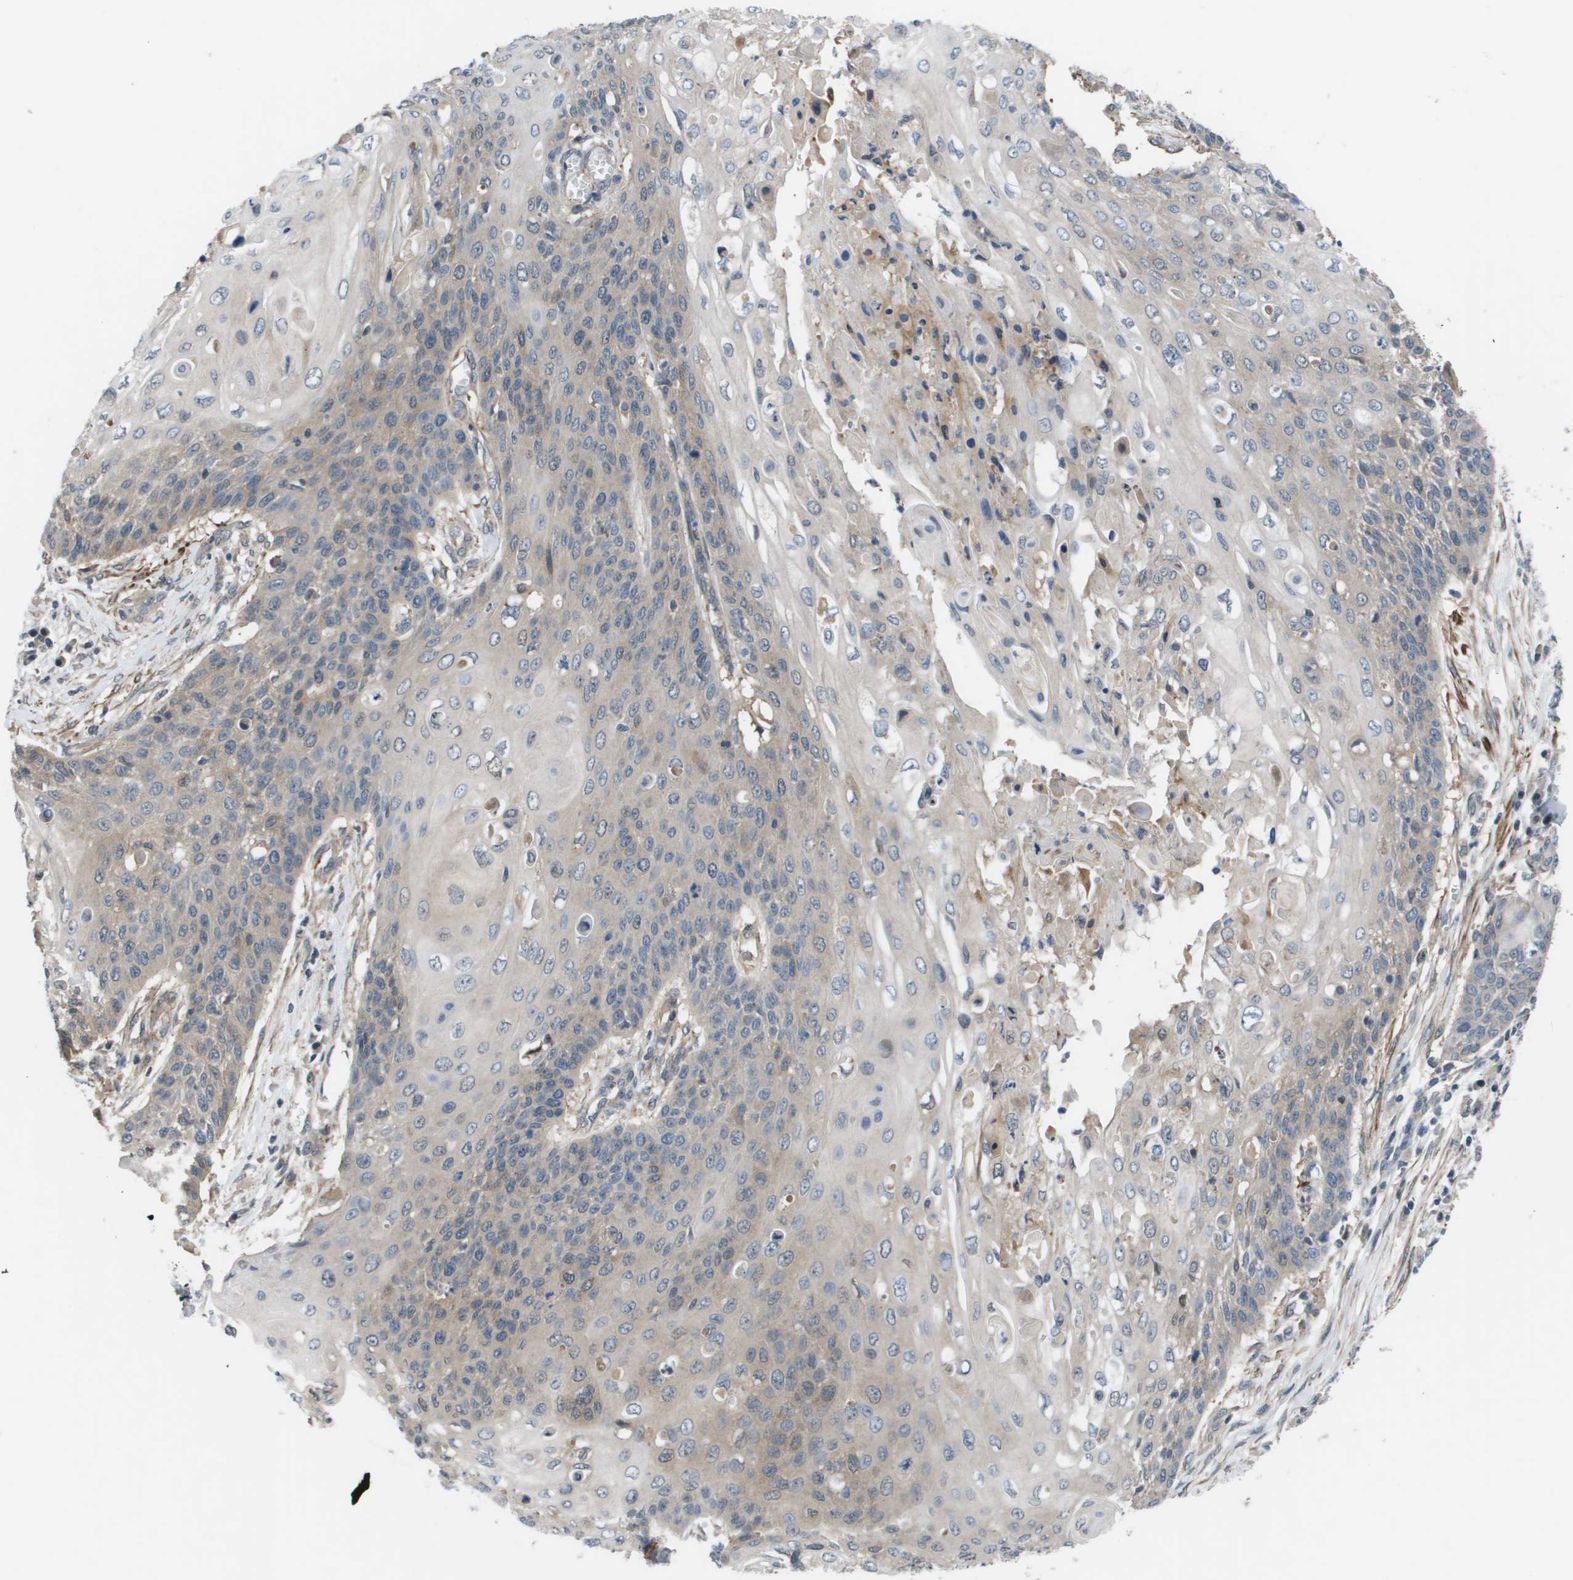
{"staining": {"intensity": "weak", "quantity": "25%-75%", "location": "cytoplasmic/membranous"}, "tissue": "cervical cancer", "cell_type": "Tumor cells", "image_type": "cancer", "snomed": [{"axis": "morphology", "description": "Squamous cell carcinoma, NOS"}, {"axis": "topography", "description": "Cervix"}], "caption": "Tumor cells show low levels of weak cytoplasmic/membranous expression in approximately 25%-75% of cells in cervical squamous cell carcinoma.", "gene": "ENPP5", "patient": {"sex": "female", "age": 39}}